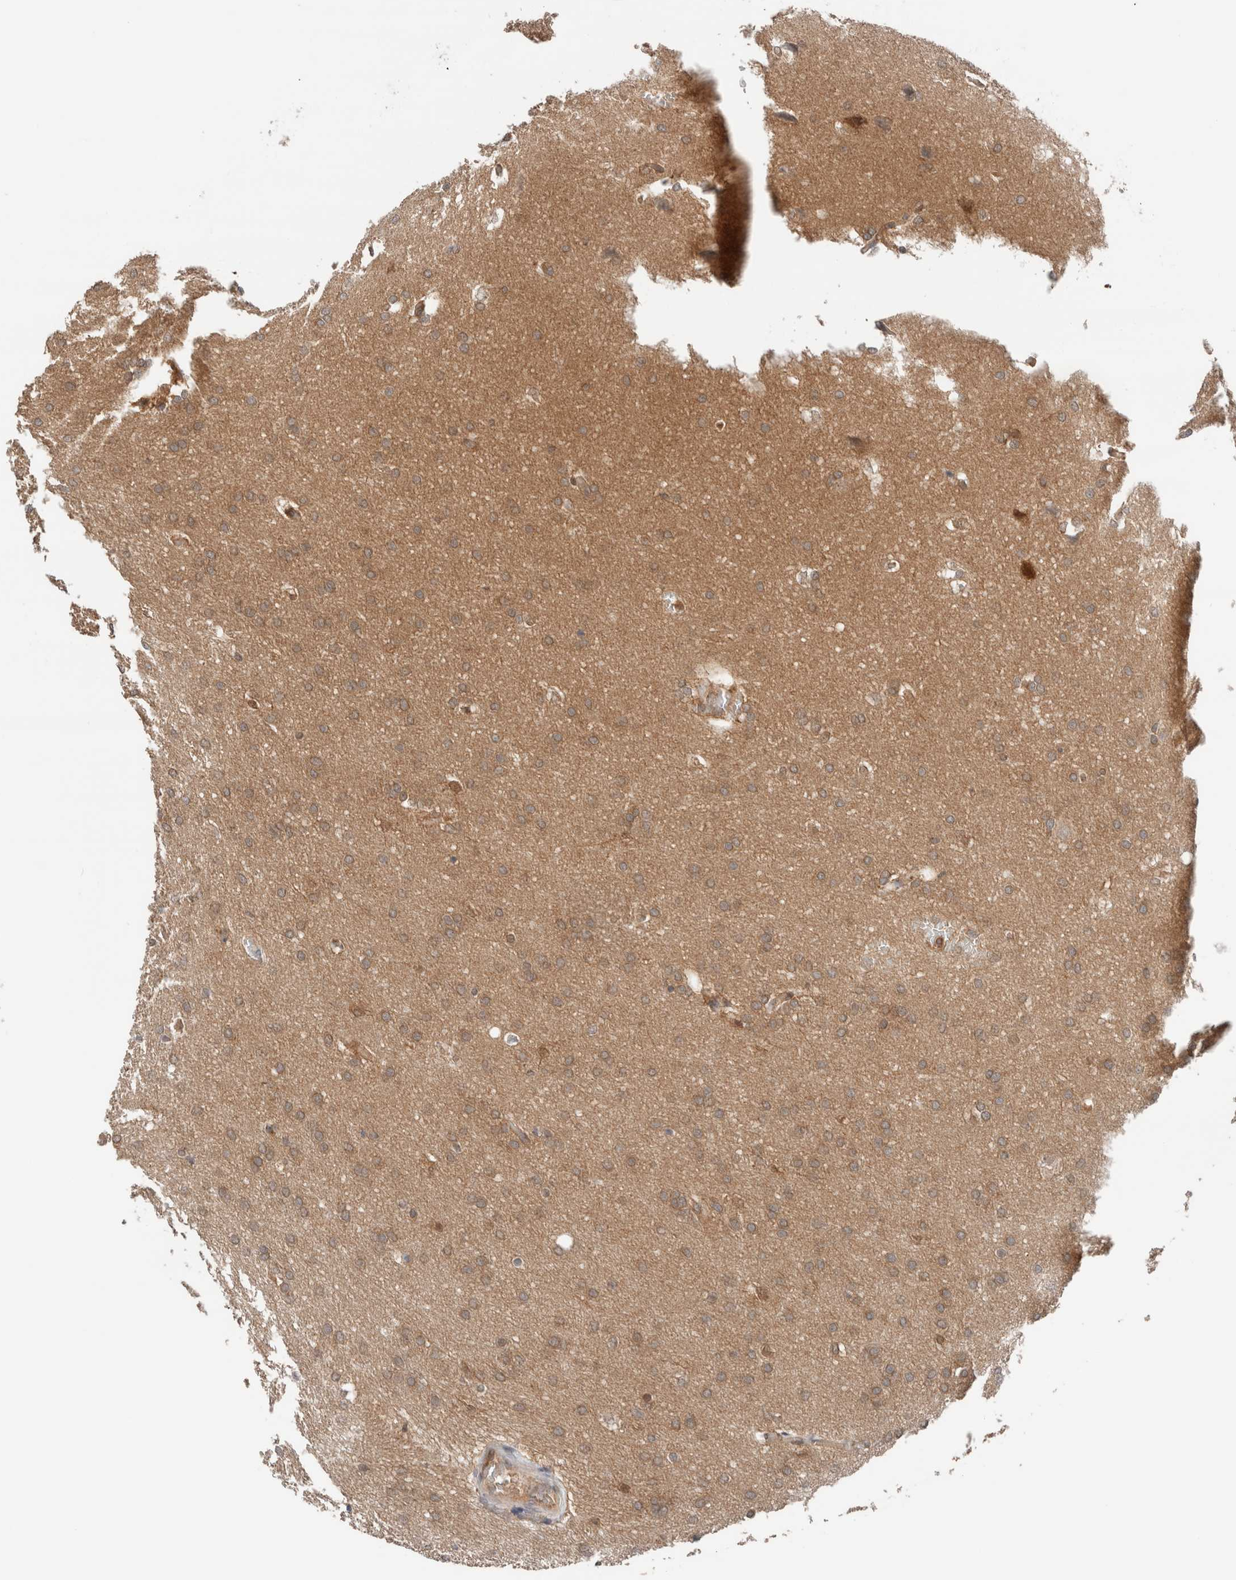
{"staining": {"intensity": "weak", "quantity": ">75%", "location": "cytoplasmic/membranous"}, "tissue": "glioma", "cell_type": "Tumor cells", "image_type": "cancer", "snomed": [{"axis": "morphology", "description": "Glioma, malignant, Low grade"}, {"axis": "topography", "description": "Brain"}], "caption": "DAB (3,3'-diaminobenzidine) immunohistochemical staining of glioma reveals weak cytoplasmic/membranous protein expression in approximately >75% of tumor cells.", "gene": "XPNPEP1", "patient": {"sex": "female", "age": 37}}